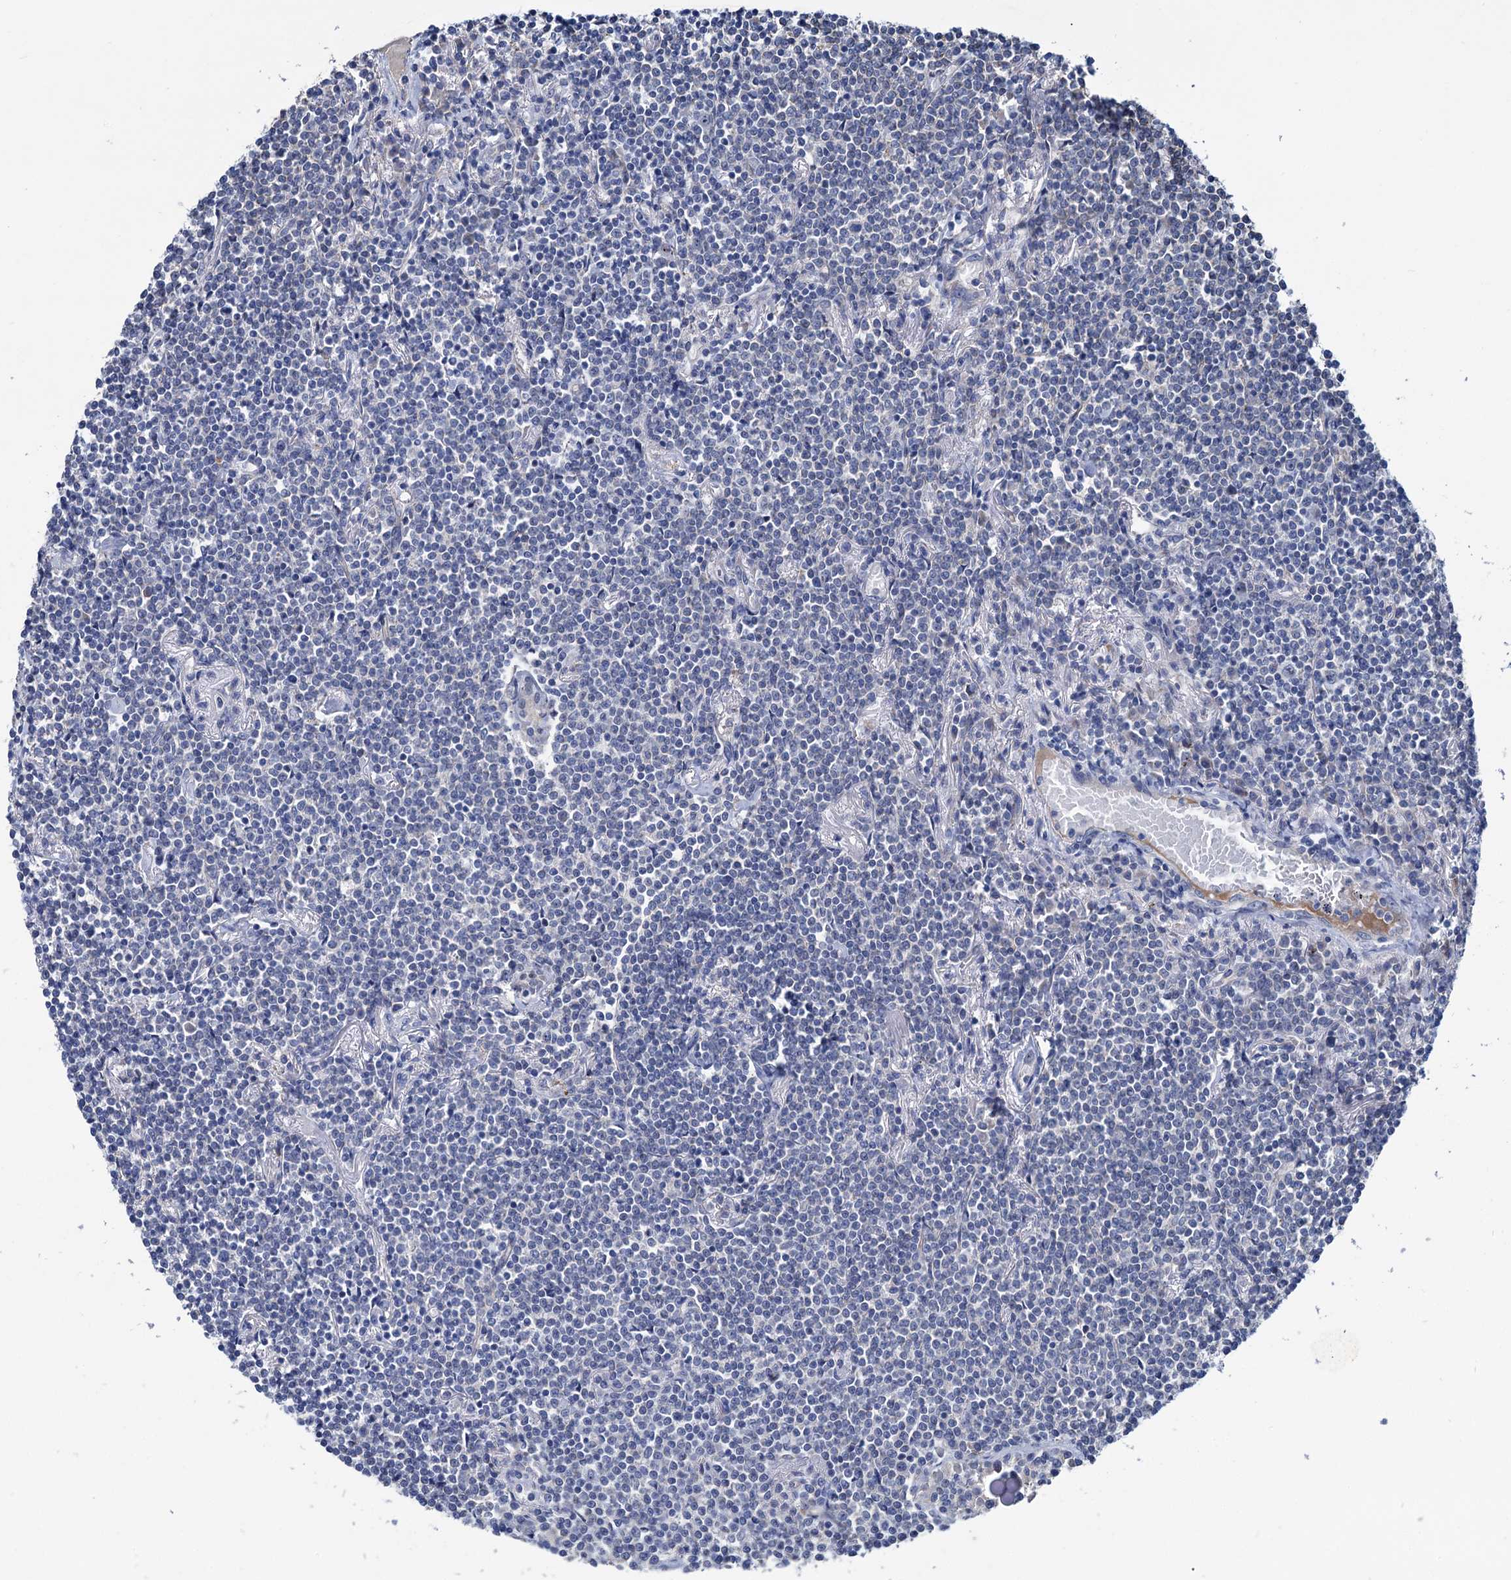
{"staining": {"intensity": "negative", "quantity": "none", "location": "none"}, "tissue": "lymphoma", "cell_type": "Tumor cells", "image_type": "cancer", "snomed": [{"axis": "morphology", "description": "Malignant lymphoma, non-Hodgkin's type, Low grade"}, {"axis": "topography", "description": "Lung"}], "caption": "This is an IHC micrograph of malignant lymphoma, non-Hodgkin's type (low-grade). There is no staining in tumor cells.", "gene": "EYA4", "patient": {"sex": "female", "age": 71}}